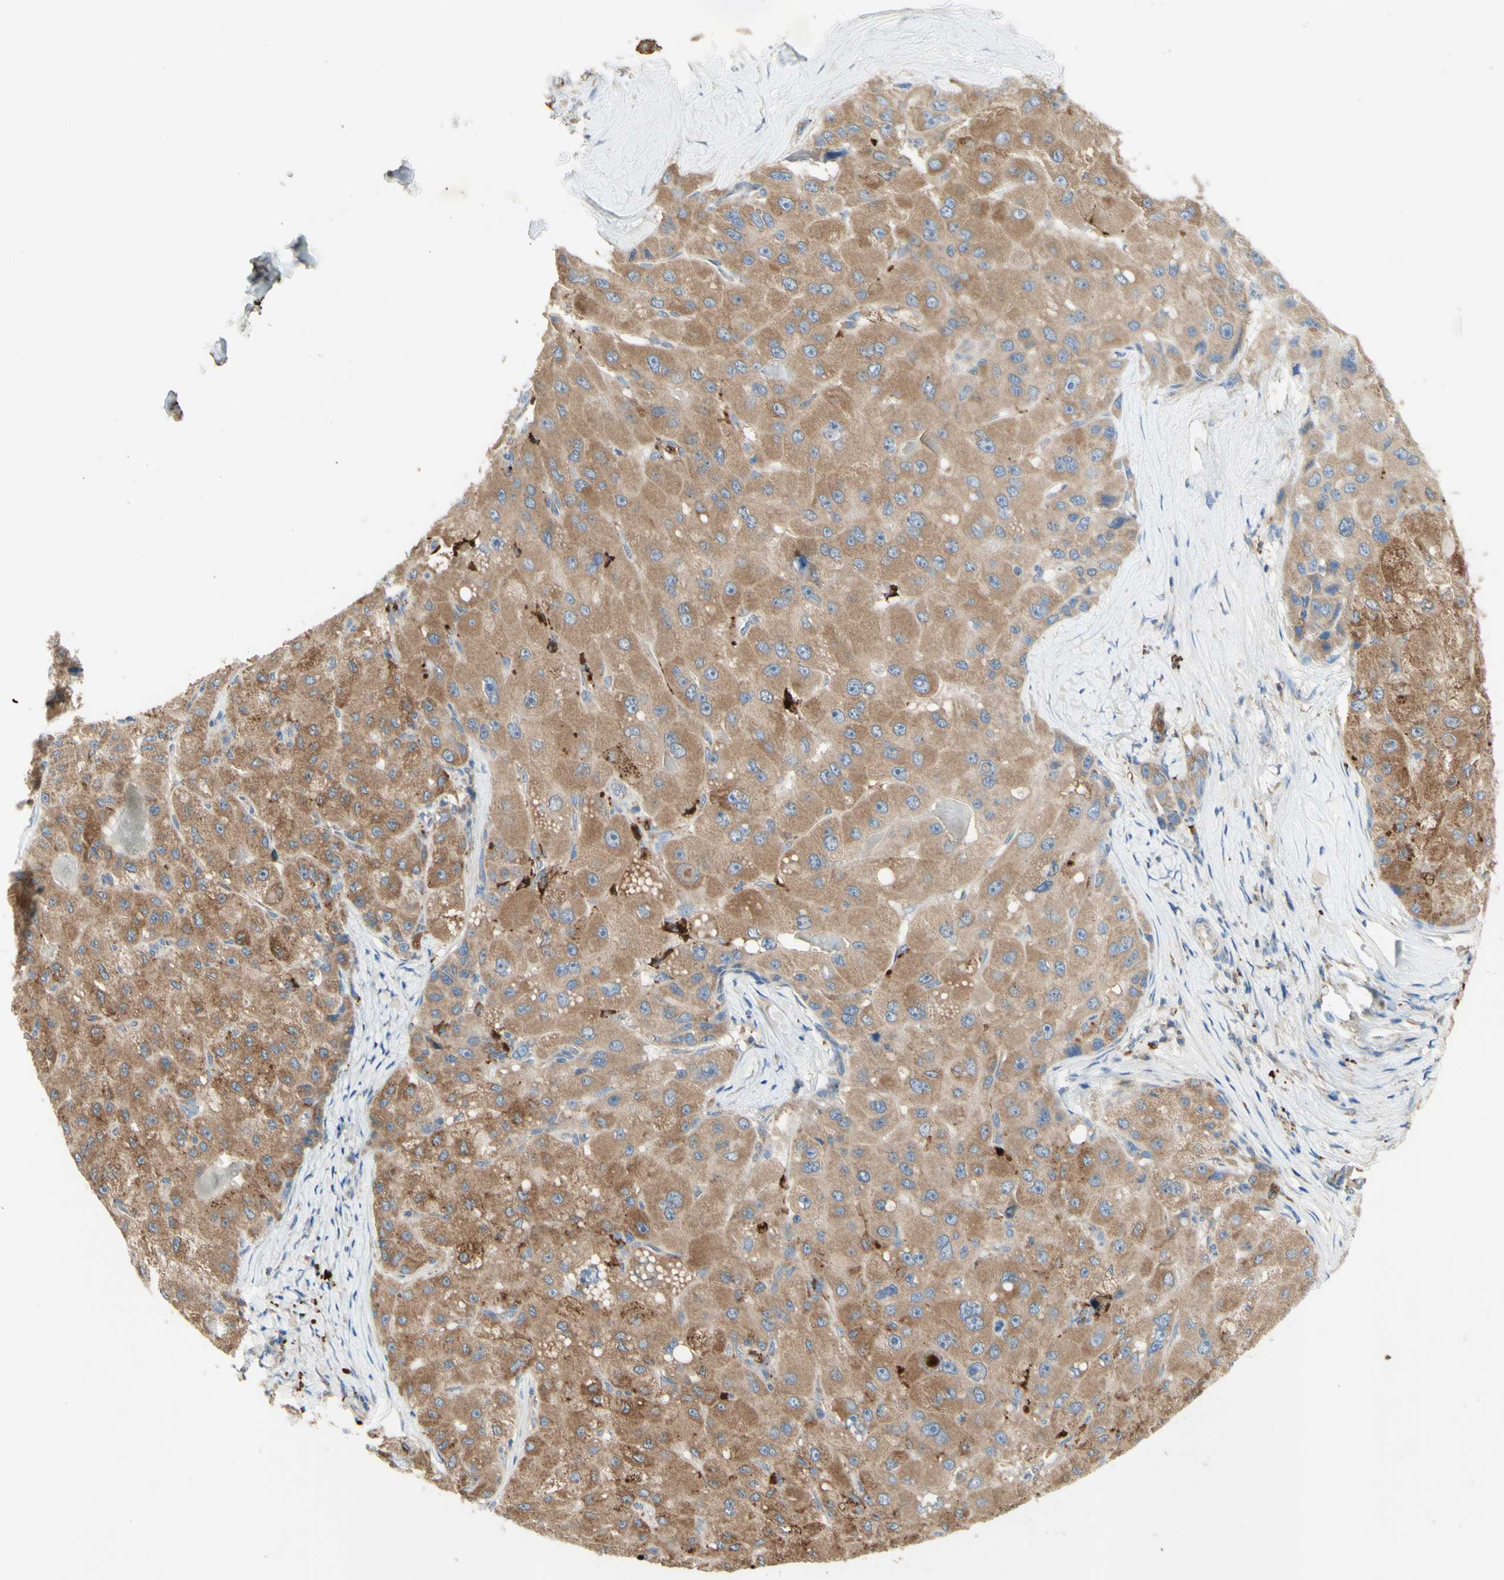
{"staining": {"intensity": "moderate", "quantity": ">75%", "location": "cytoplasmic/membranous"}, "tissue": "liver cancer", "cell_type": "Tumor cells", "image_type": "cancer", "snomed": [{"axis": "morphology", "description": "Carcinoma, Hepatocellular, NOS"}, {"axis": "topography", "description": "Liver"}], "caption": "Brown immunohistochemical staining in liver cancer (hepatocellular carcinoma) displays moderate cytoplasmic/membranous staining in about >75% of tumor cells.", "gene": "ARMC10", "patient": {"sex": "male", "age": 80}}